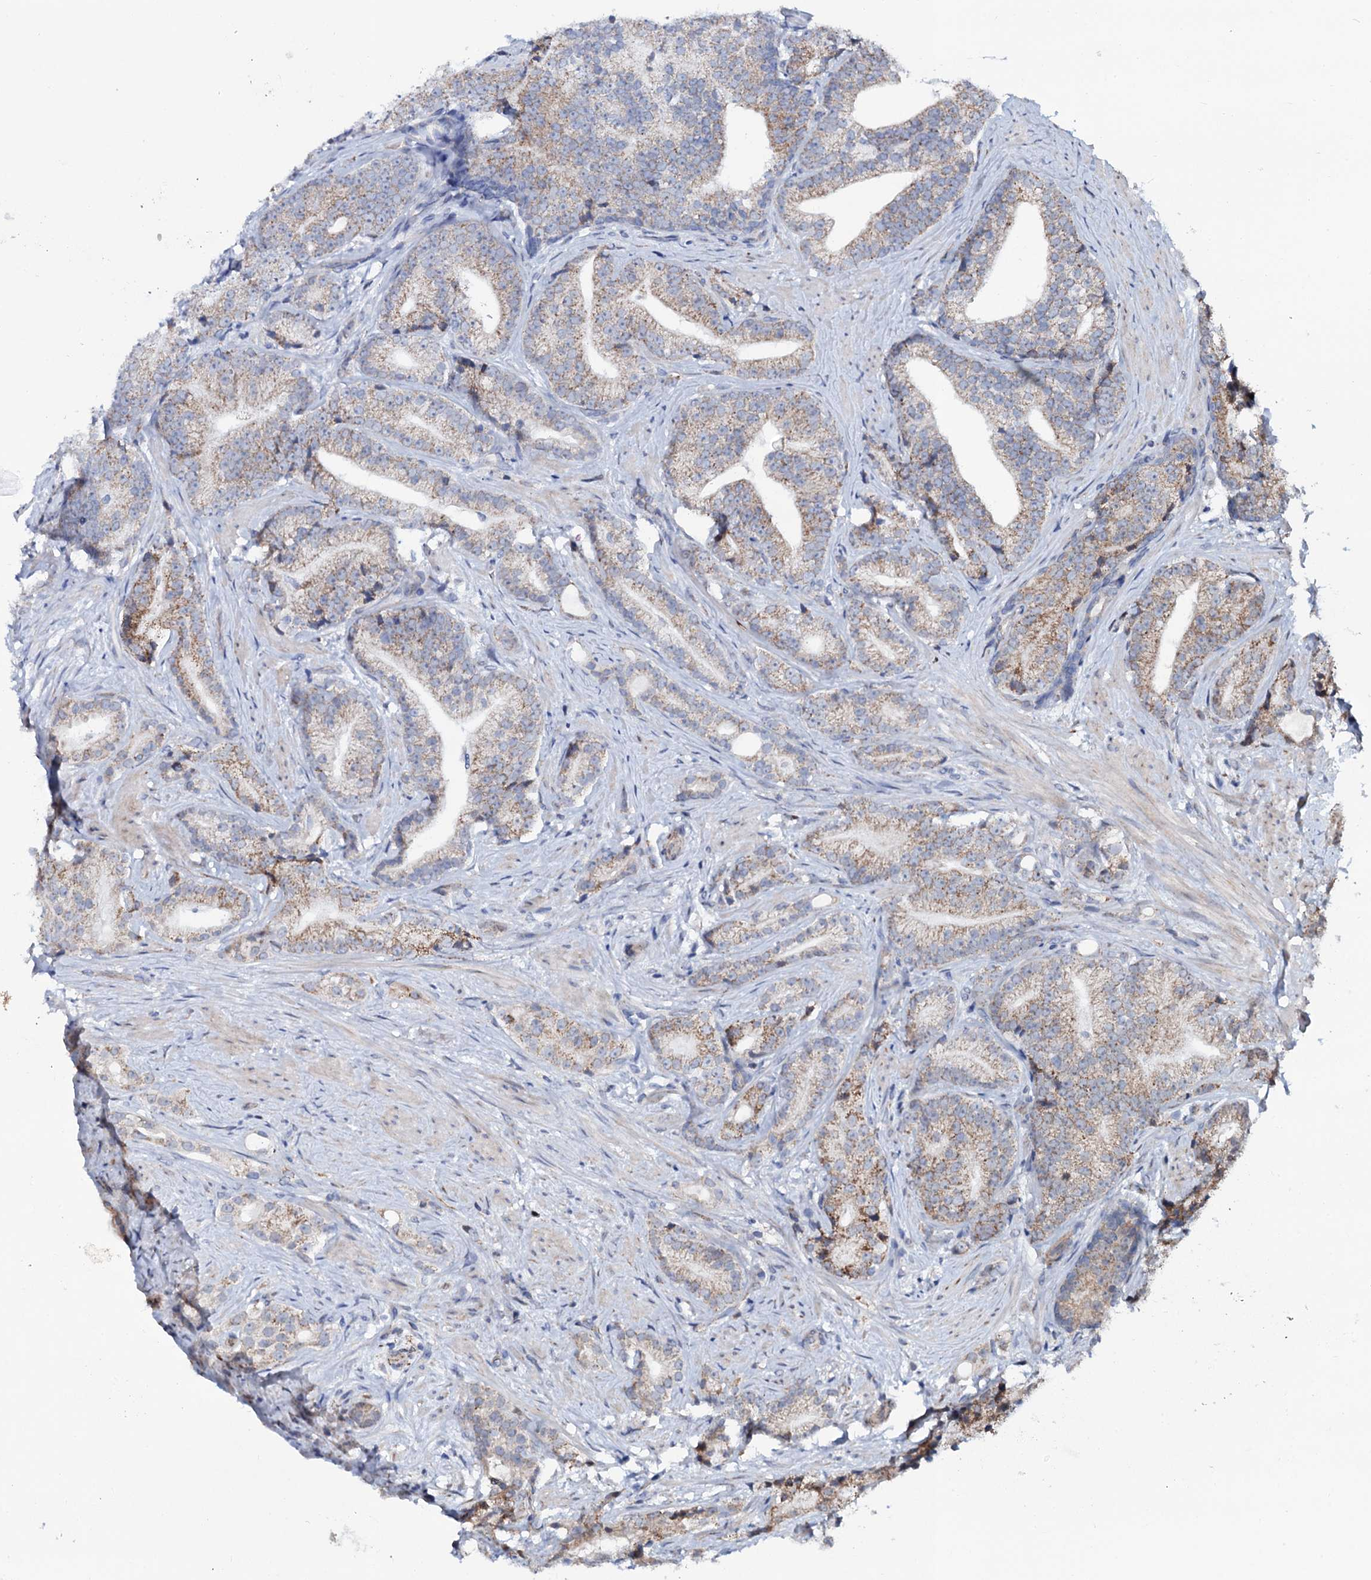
{"staining": {"intensity": "moderate", "quantity": "25%-75%", "location": "cytoplasmic/membranous"}, "tissue": "prostate cancer", "cell_type": "Tumor cells", "image_type": "cancer", "snomed": [{"axis": "morphology", "description": "Adenocarcinoma, Low grade"}, {"axis": "topography", "description": "Prostate"}], "caption": "The photomicrograph demonstrates a brown stain indicating the presence of a protein in the cytoplasmic/membranous of tumor cells in low-grade adenocarcinoma (prostate).", "gene": "PPP1R3D", "patient": {"sex": "male", "age": 71}}